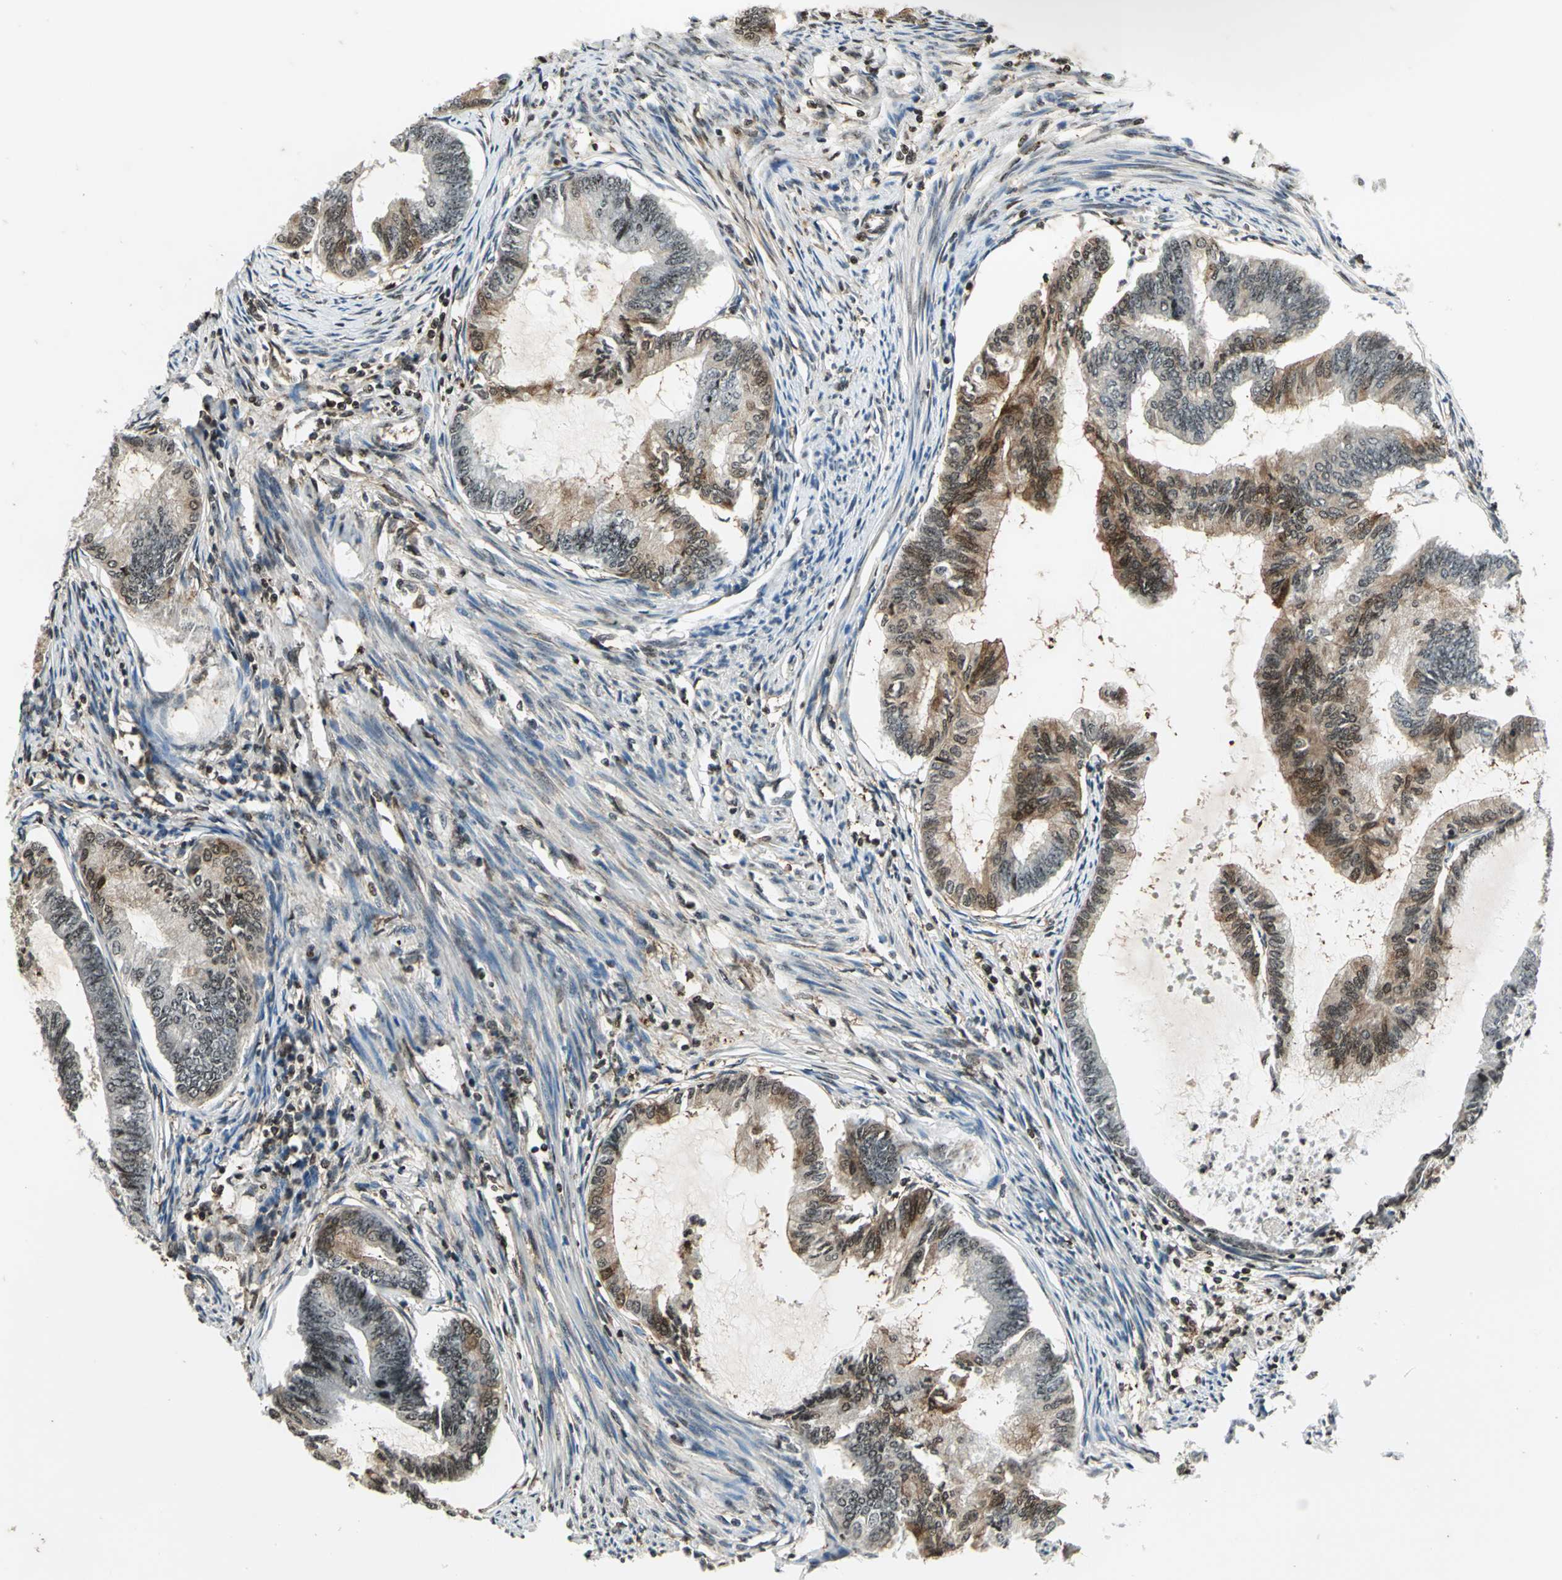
{"staining": {"intensity": "moderate", "quantity": "25%-75%", "location": "cytoplasmic/membranous,nuclear"}, "tissue": "endometrial cancer", "cell_type": "Tumor cells", "image_type": "cancer", "snomed": [{"axis": "morphology", "description": "Adenocarcinoma, NOS"}, {"axis": "topography", "description": "Endometrium"}], "caption": "There is medium levels of moderate cytoplasmic/membranous and nuclear positivity in tumor cells of endometrial adenocarcinoma, as demonstrated by immunohistochemical staining (brown color).", "gene": "LGALS3", "patient": {"sex": "female", "age": 86}}